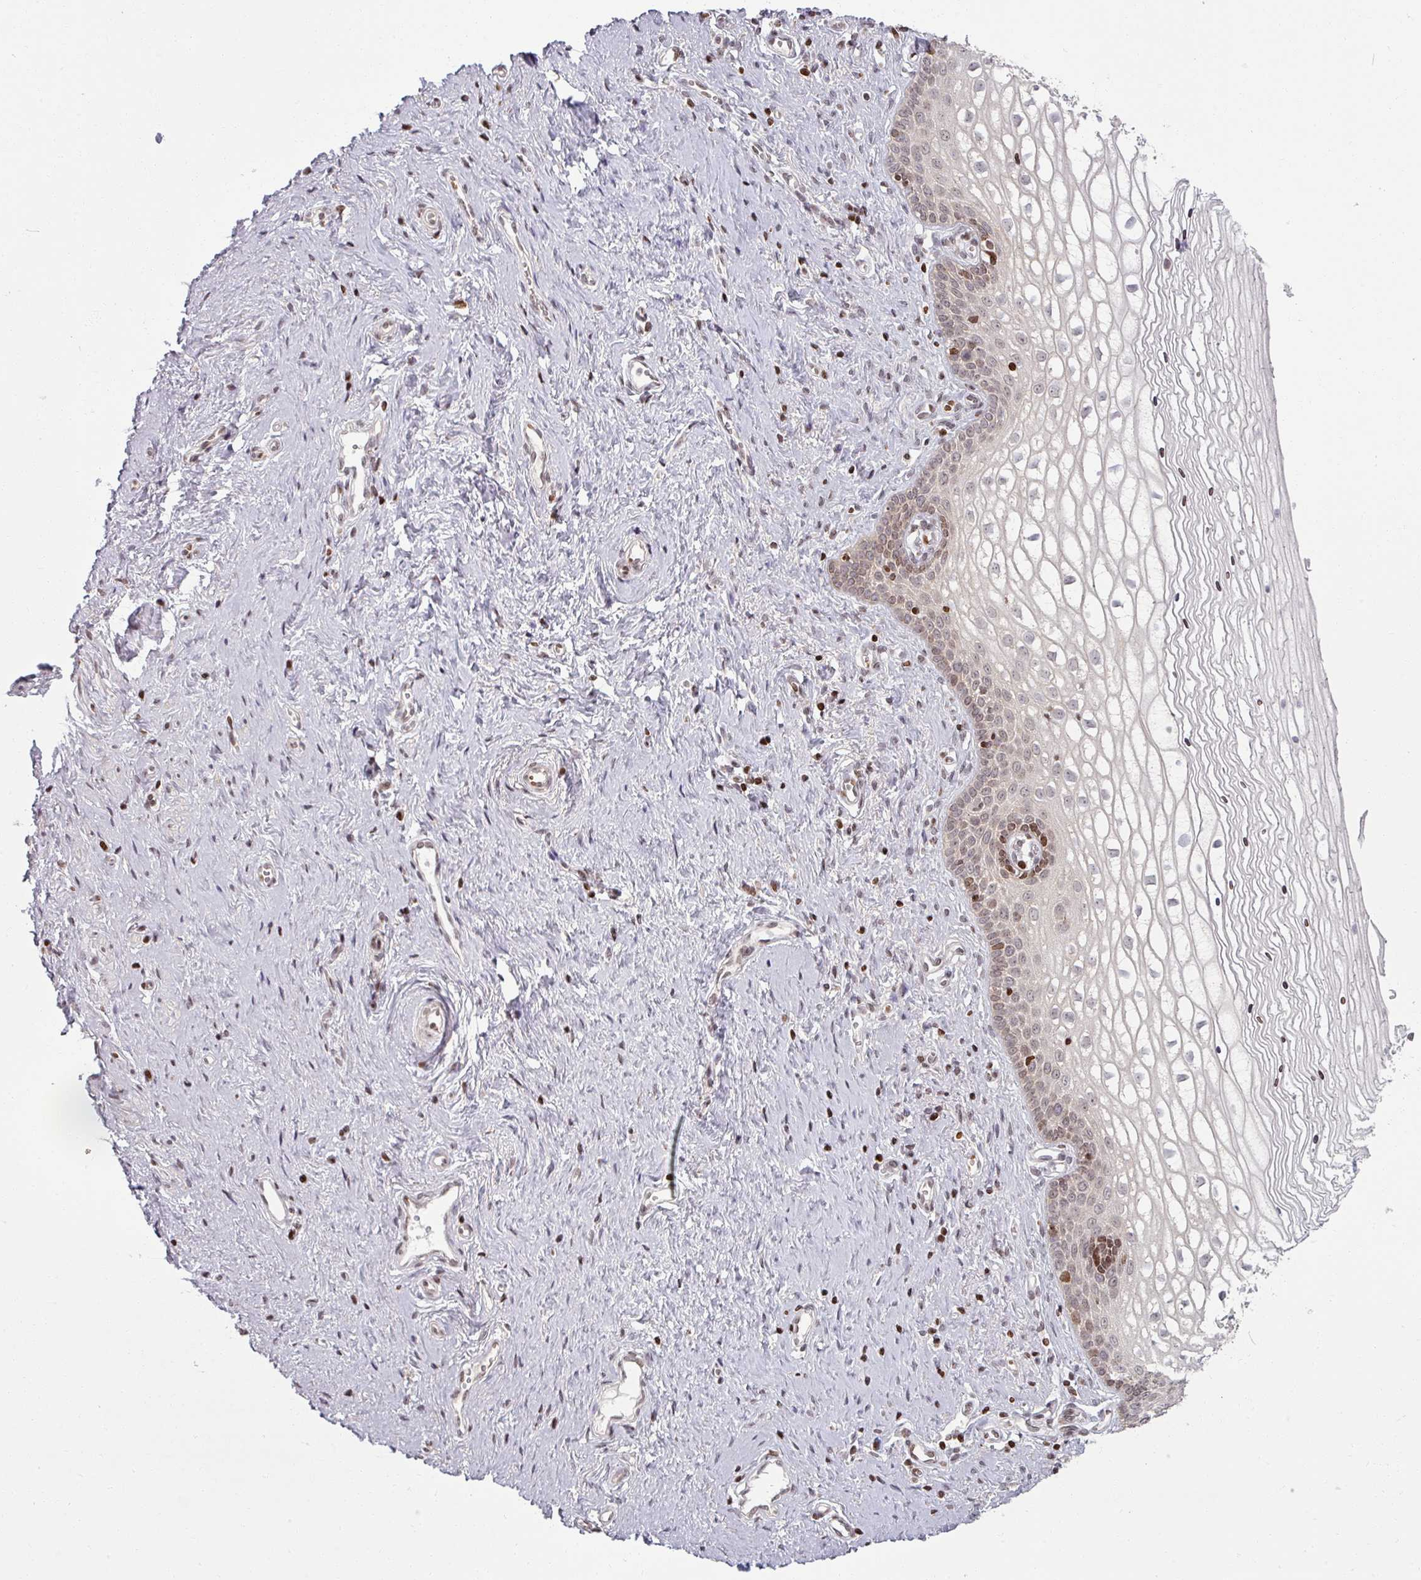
{"staining": {"intensity": "moderate", "quantity": ">75%", "location": "nuclear"}, "tissue": "vagina", "cell_type": "Squamous epithelial cells", "image_type": "normal", "snomed": [{"axis": "morphology", "description": "Normal tissue, NOS"}, {"axis": "topography", "description": "Vagina"}], "caption": "Approximately >75% of squamous epithelial cells in unremarkable vagina show moderate nuclear protein expression as visualized by brown immunohistochemical staining.", "gene": "NCOR1", "patient": {"sex": "female", "age": 59}}